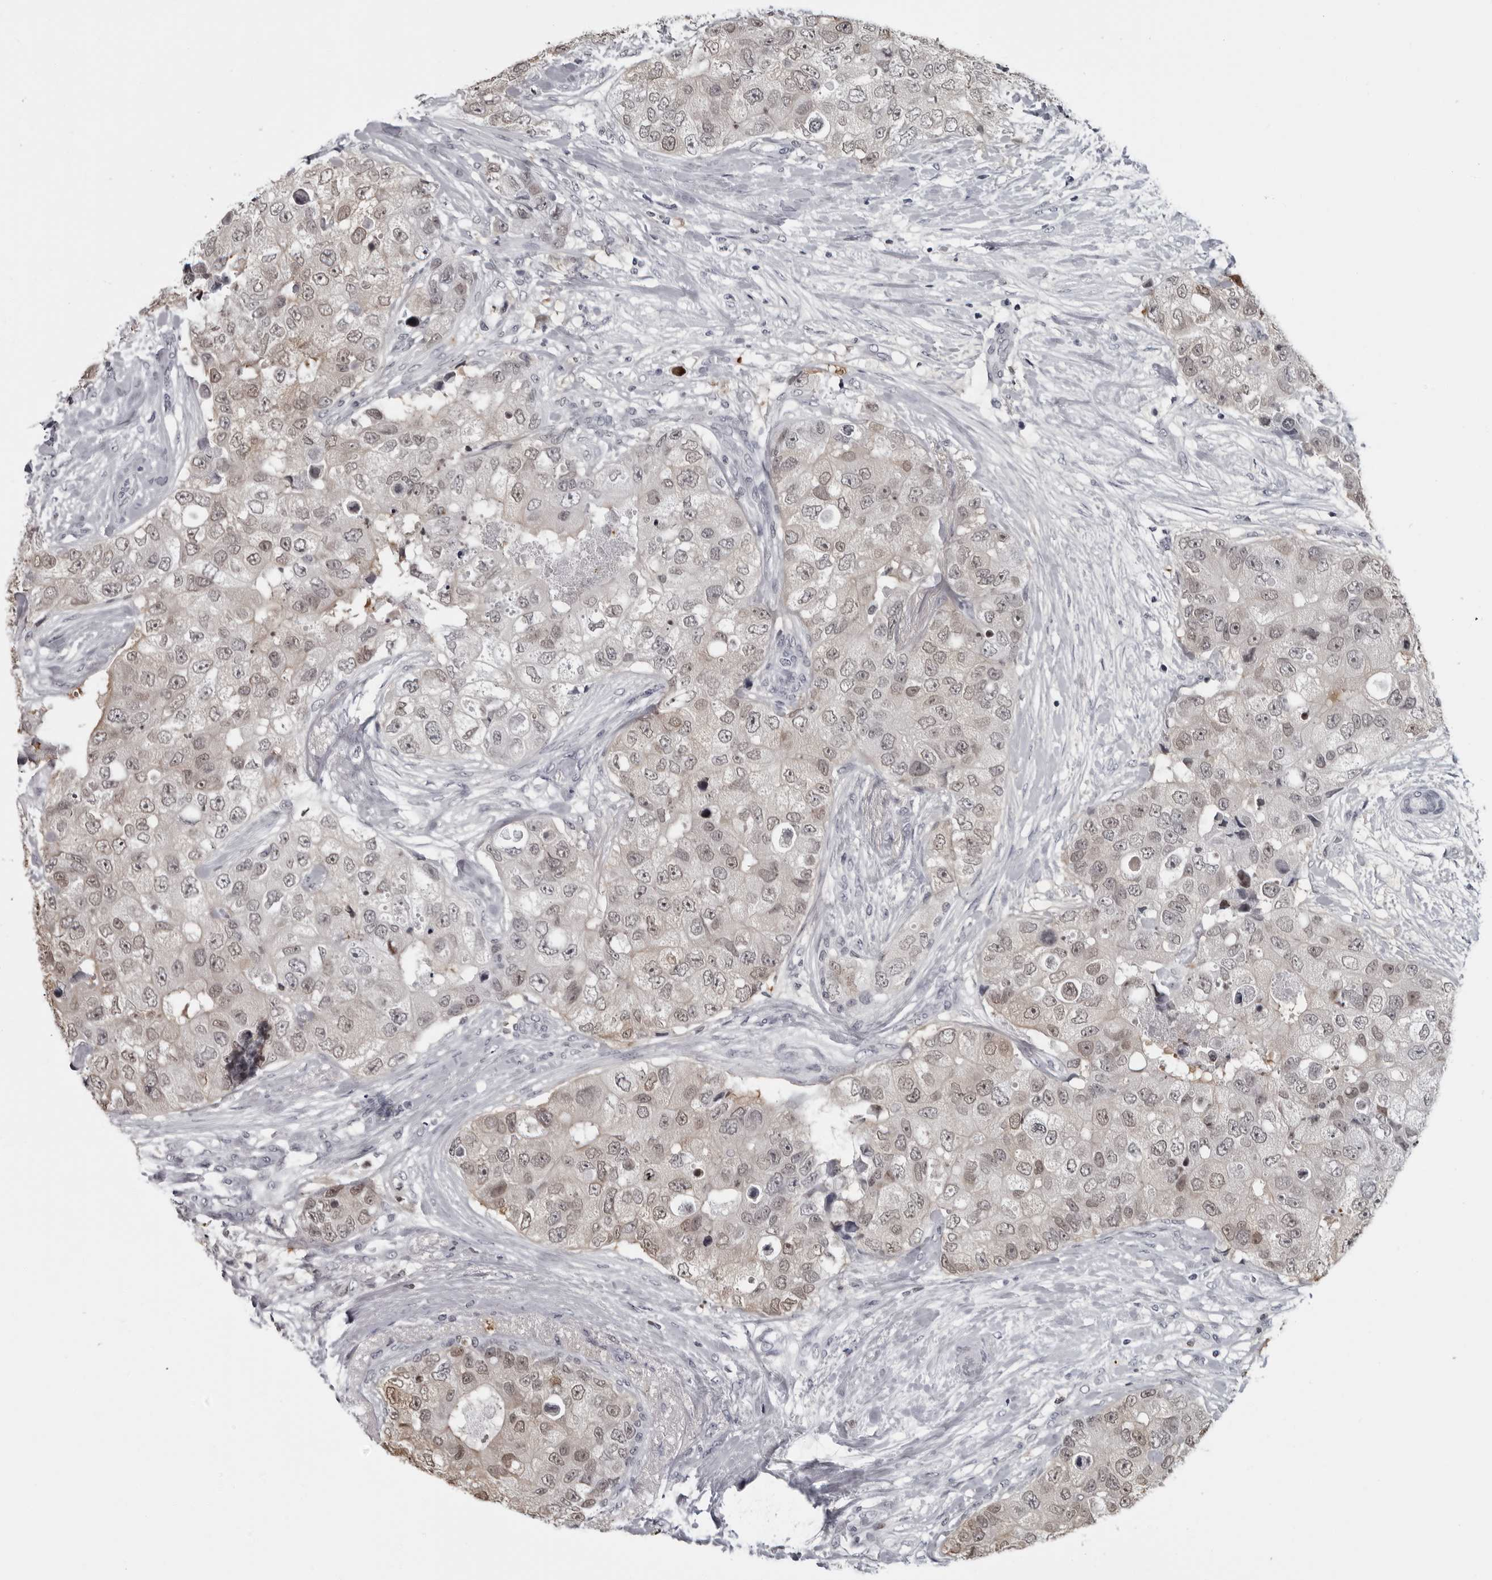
{"staining": {"intensity": "weak", "quantity": "25%-75%", "location": "nuclear"}, "tissue": "breast cancer", "cell_type": "Tumor cells", "image_type": "cancer", "snomed": [{"axis": "morphology", "description": "Duct carcinoma"}, {"axis": "topography", "description": "Breast"}], "caption": "Brown immunohistochemical staining in breast infiltrating ductal carcinoma demonstrates weak nuclear positivity in approximately 25%-75% of tumor cells. (Stains: DAB (3,3'-diaminobenzidine) in brown, nuclei in blue, Microscopy: brightfield microscopy at high magnification).", "gene": "LZIC", "patient": {"sex": "female", "age": 62}}